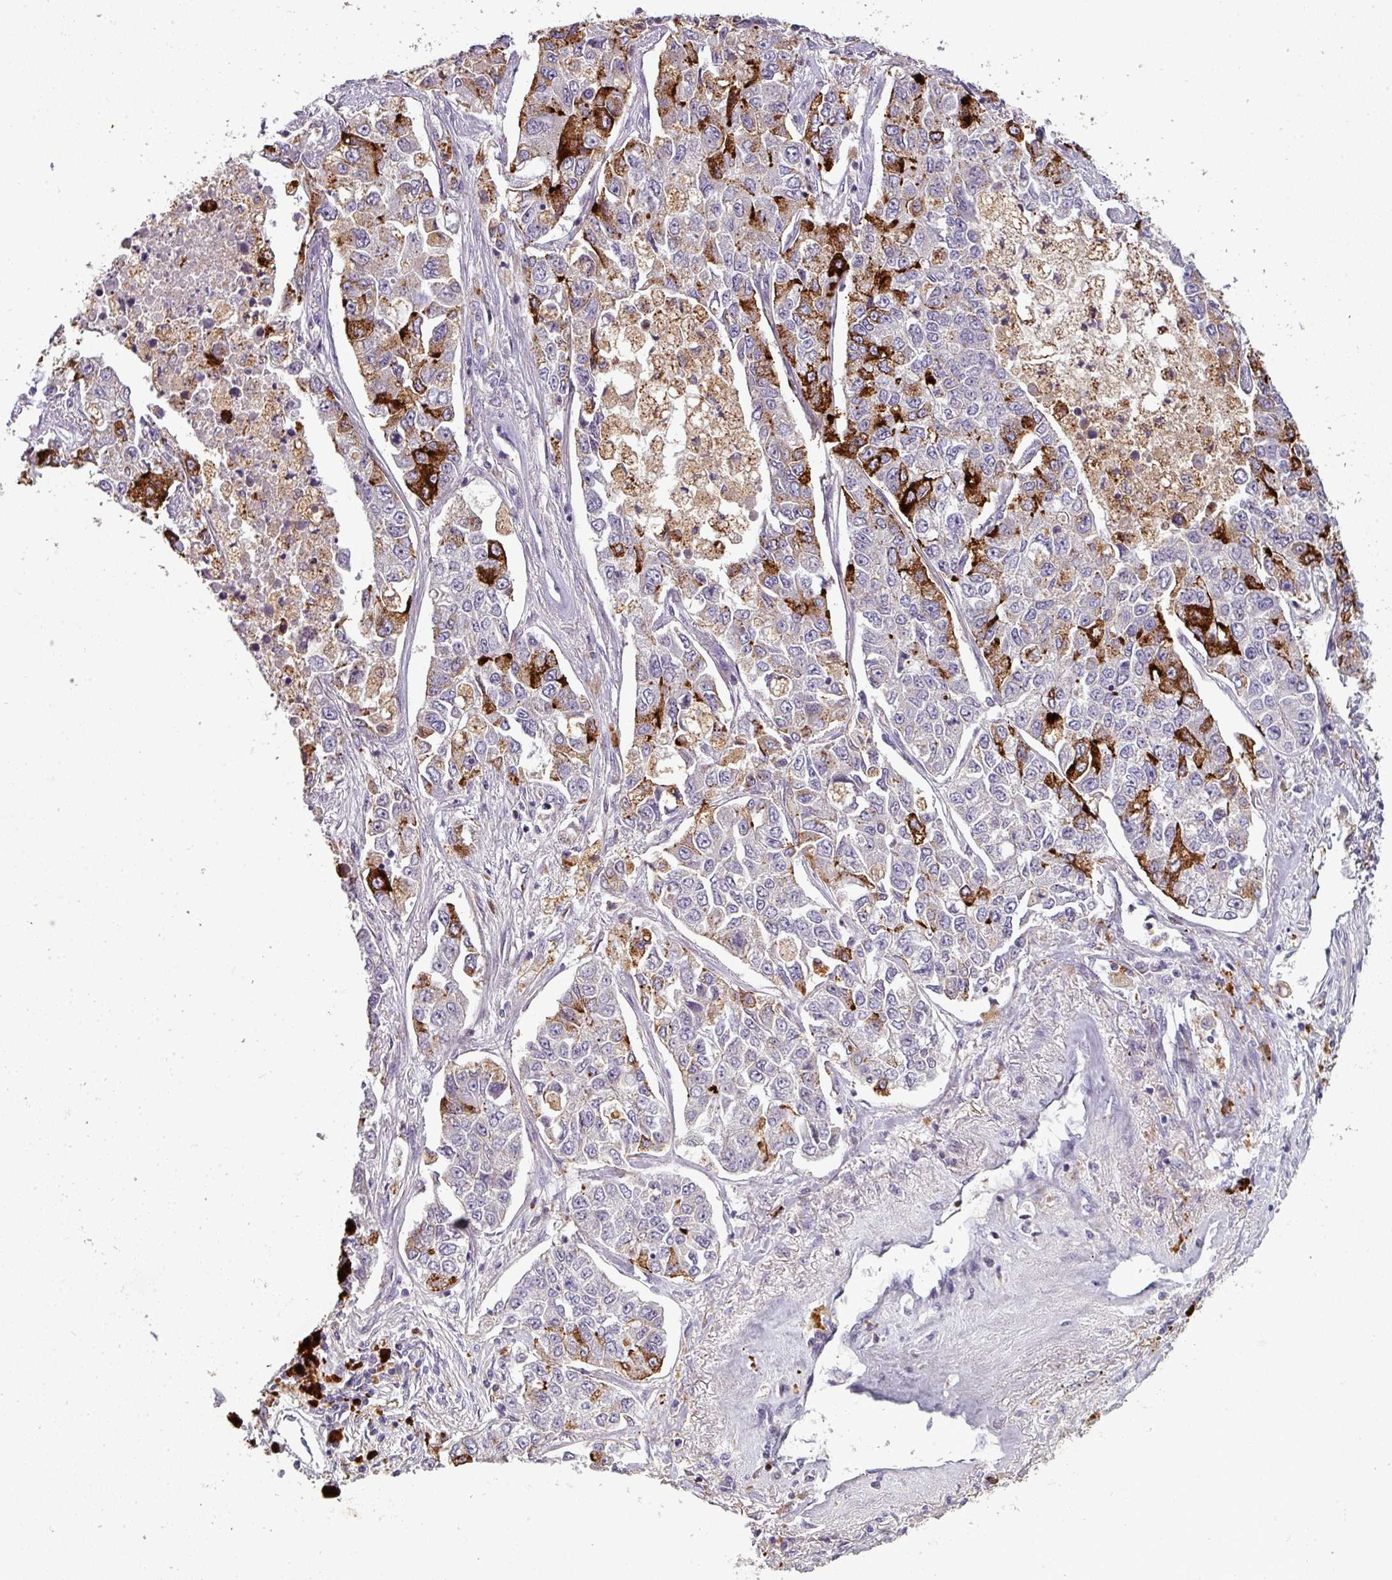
{"staining": {"intensity": "strong", "quantity": "<25%", "location": "cytoplasmic/membranous"}, "tissue": "lung cancer", "cell_type": "Tumor cells", "image_type": "cancer", "snomed": [{"axis": "morphology", "description": "Adenocarcinoma, NOS"}, {"axis": "topography", "description": "Lung"}], "caption": "IHC image of neoplastic tissue: adenocarcinoma (lung) stained using IHC demonstrates medium levels of strong protein expression localized specifically in the cytoplasmic/membranous of tumor cells, appearing as a cytoplasmic/membranous brown color.", "gene": "TMEFF1", "patient": {"sex": "male", "age": 49}}